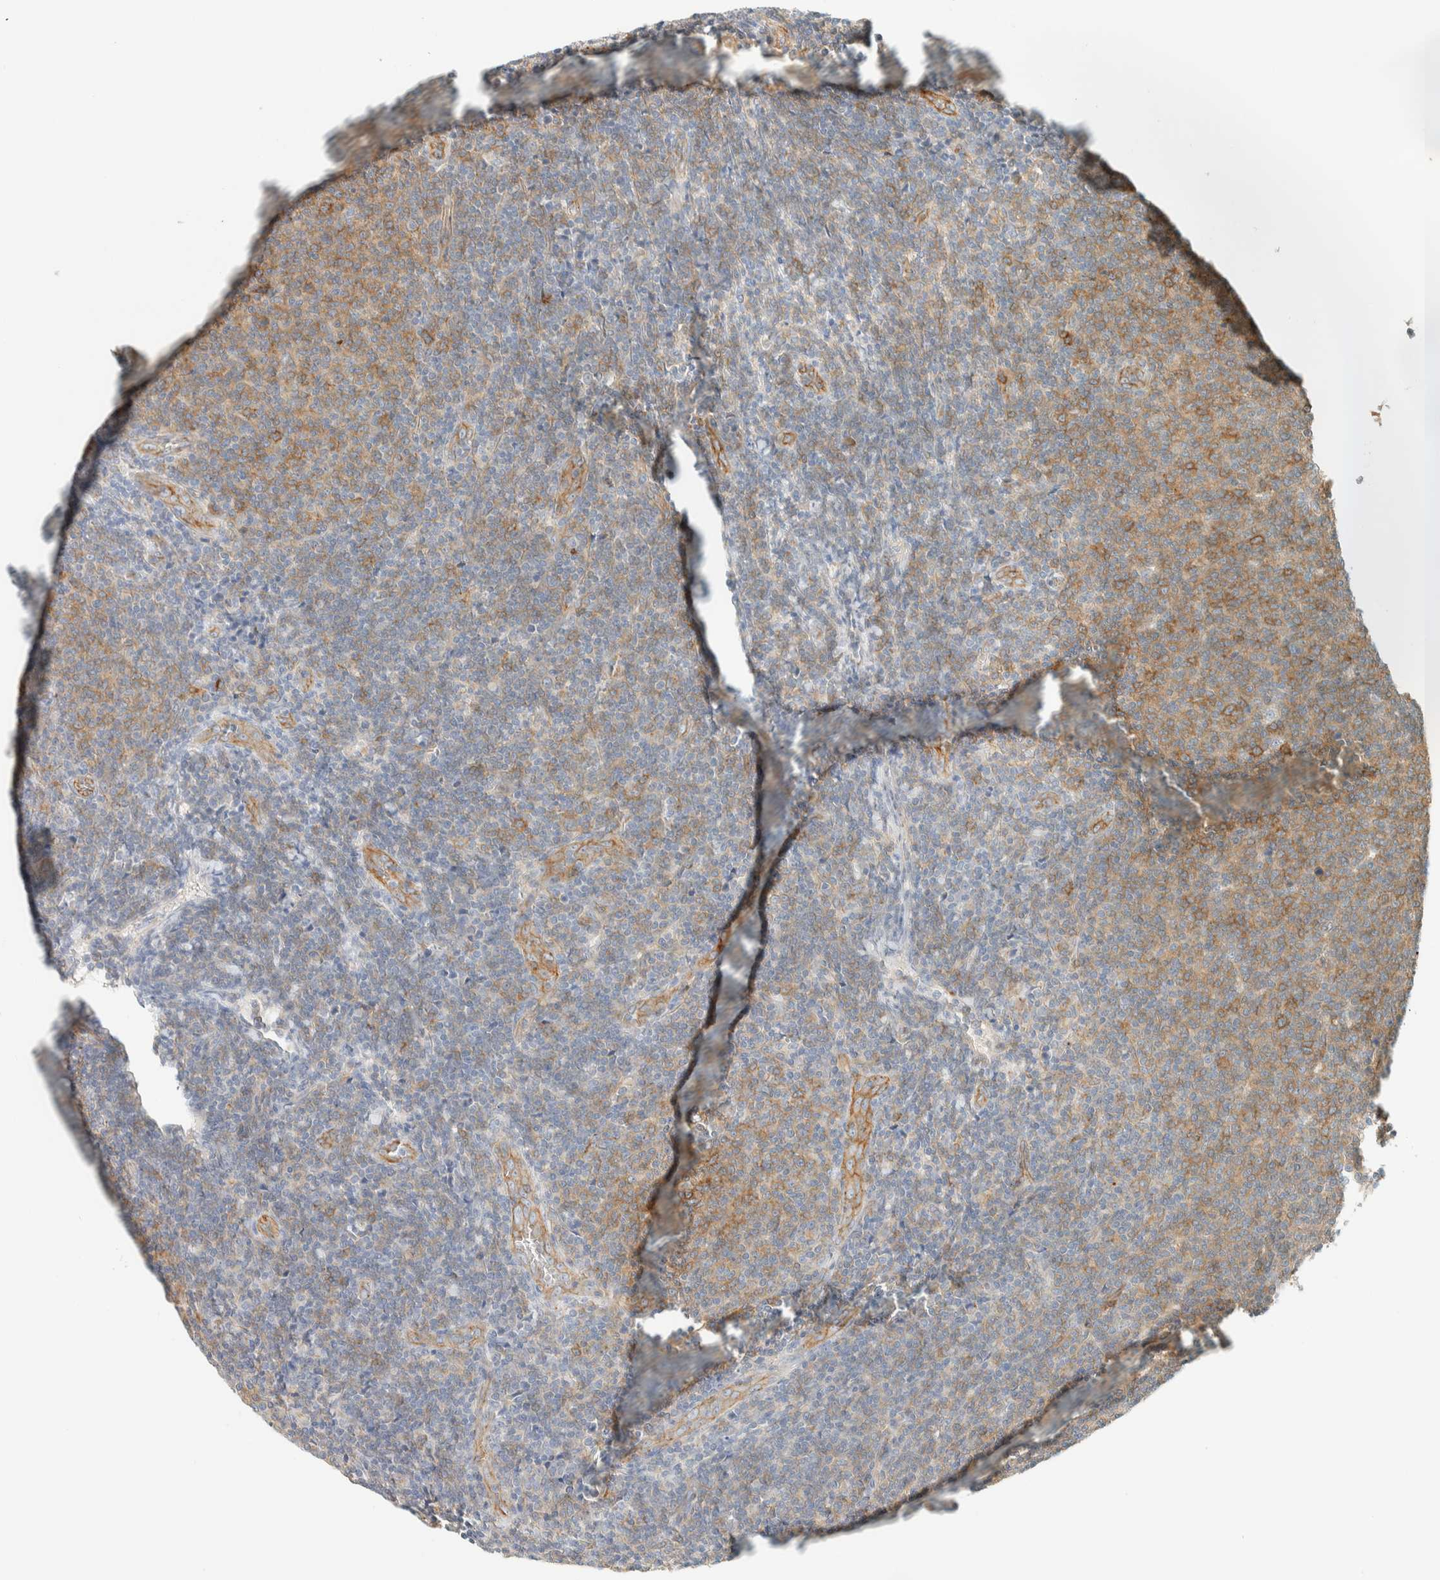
{"staining": {"intensity": "moderate", "quantity": "<25%", "location": "cytoplasmic/membranous"}, "tissue": "lymphoma", "cell_type": "Tumor cells", "image_type": "cancer", "snomed": [{"axis": "morphology", "description": "Malignant lymphoma, non-Hodgkin's type, Low grade"}, {"axis": "topography", "description": "Lymph node"}], "caption": "Lymphoma tissue reveals moderate cytoplasmic/membranous expression in about <25% of tumor cells, visualized by immunohistochemistry. (DAB IHC, brown staining for protein, blue staining for nuclei).", "gene": "LIMA1", "patient": {"sex": "male", "age": 66}}